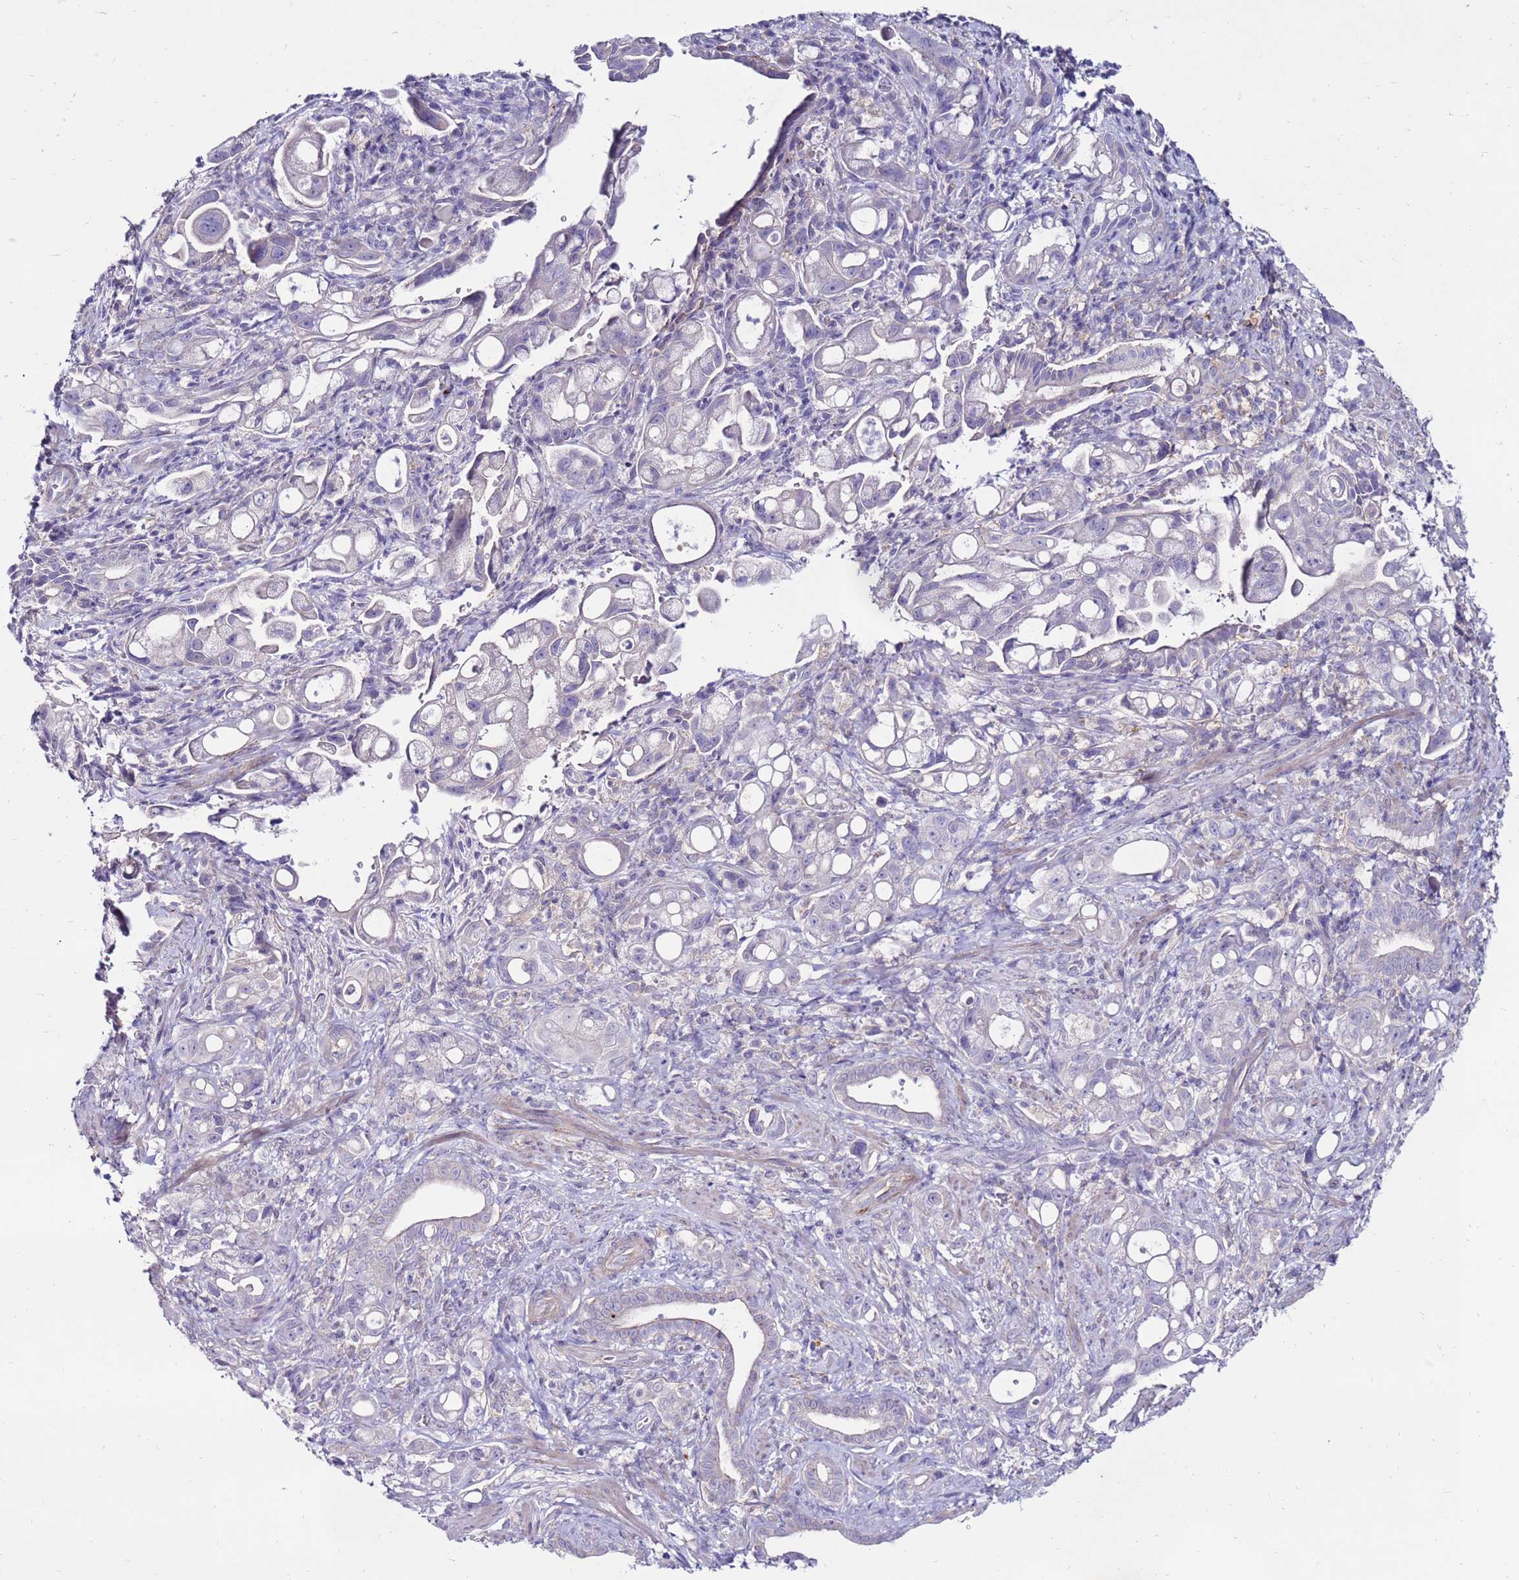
{"staining": {"intensity": "negative", "quantity": "none", "location": "none"}, "tissue": "pancreatic cancer", "cell_type": "Tumor cells", "image_type": "cancer", "snomed": [{"axis": "morphology", "description": "Adenocarcinoma, NOS"}, {"axis": "topography", "description": "Pancreas"}], "caption": "Pancreatic cancer stained for a protein using IHC displays no staining tumor cells.", "gene": "CLEC4M", "patient": {"sex": "male", "age": 68}}